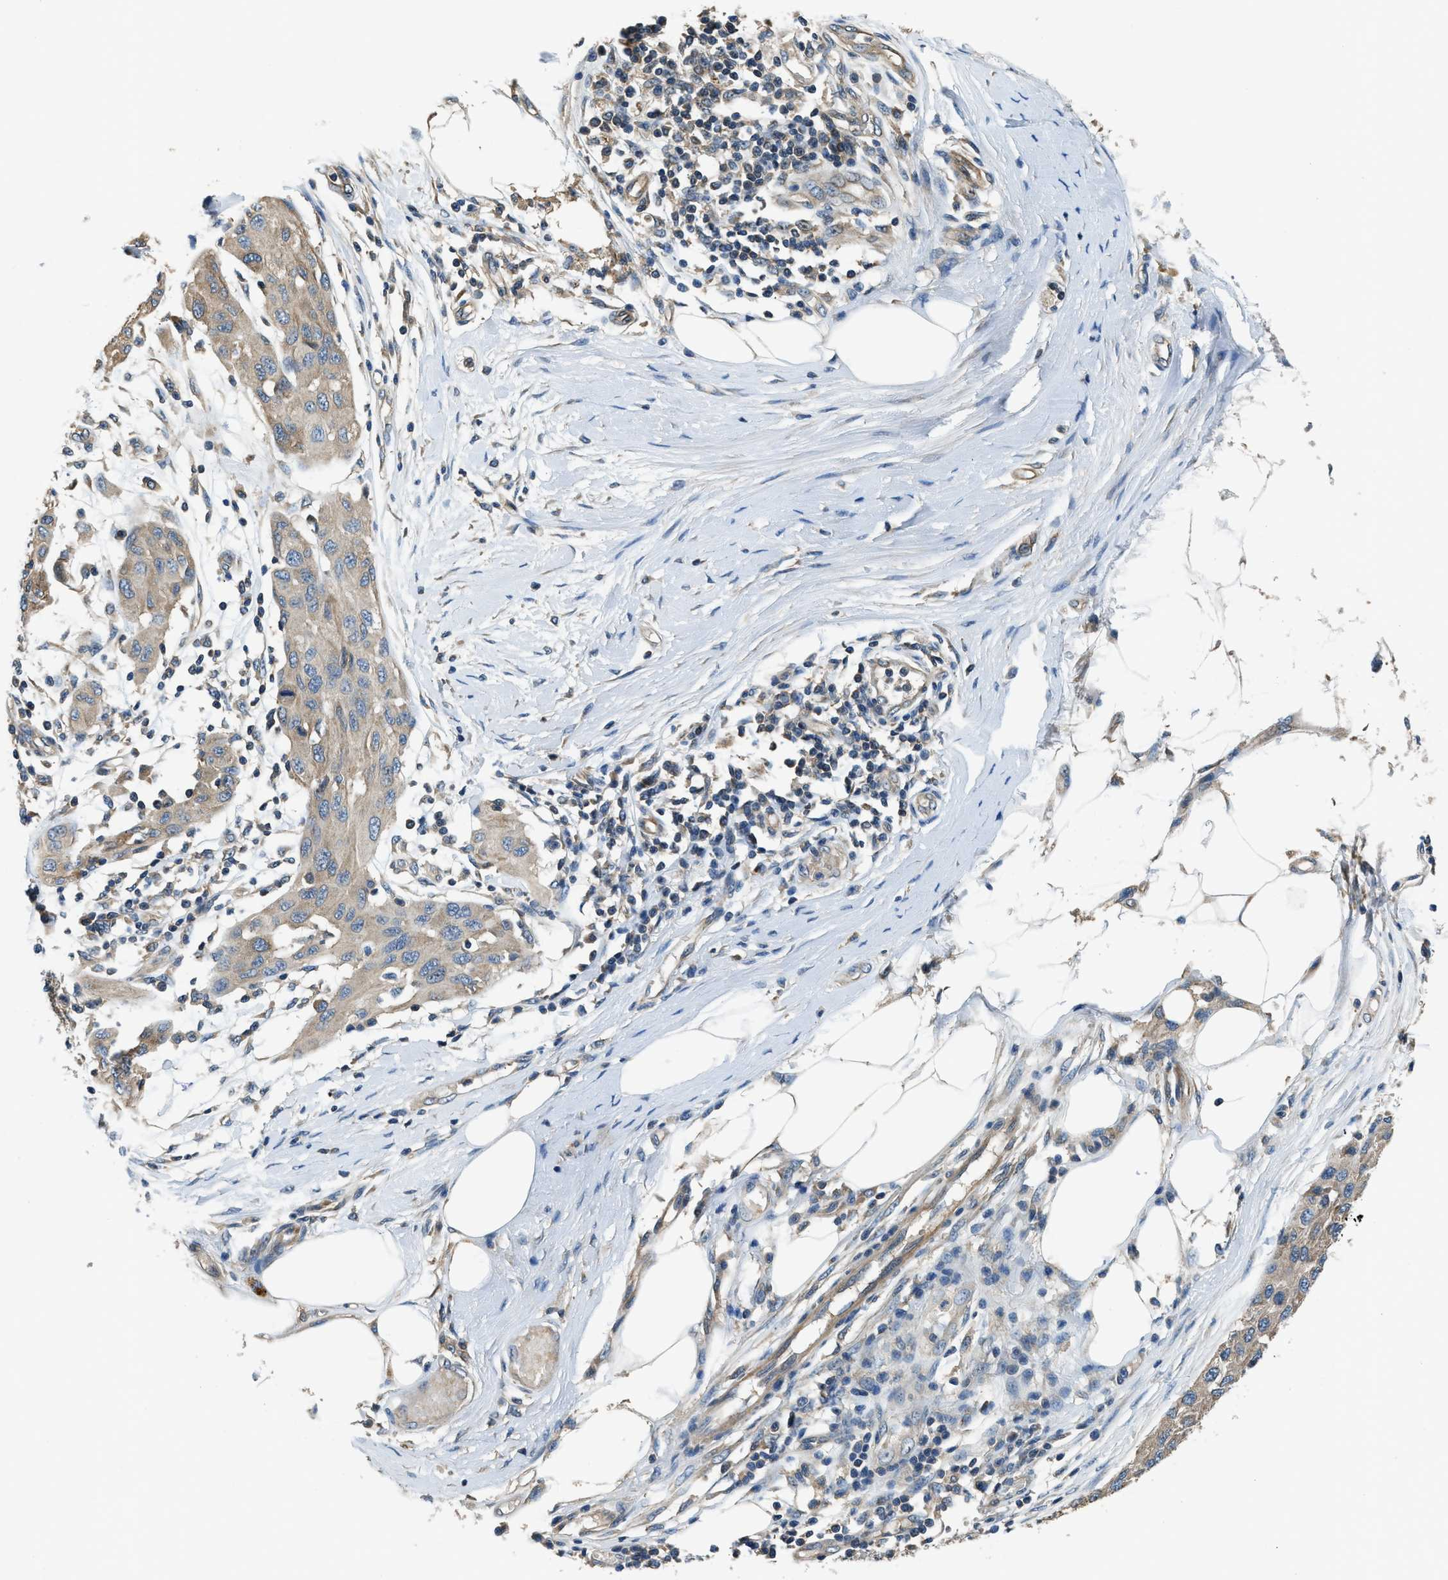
{"staining": {"intensity": "weak", "quantity": ">75%", "location": "cytoplasmic/membranous"}, "tissue": "melanoma", "cell_type": "Tumor cells", "image_type": "cancer", "snomed": [{"axis": "morphology", "description": "Normal tissue, NOS"}, {"axis": "morphology", "description": "Malignant melanoma, NOS"}, {"axis": "topography", "description": "Skin"}], "caption": "A brown stain labels weak cytoplasmic/membranous expression of a protein in human melanoma tumor cells. Ihc stains the protein in brown and the nuclei are stained blue.", "gene": "IL3RA", "patient": {"sex": "male", "age": 62}}